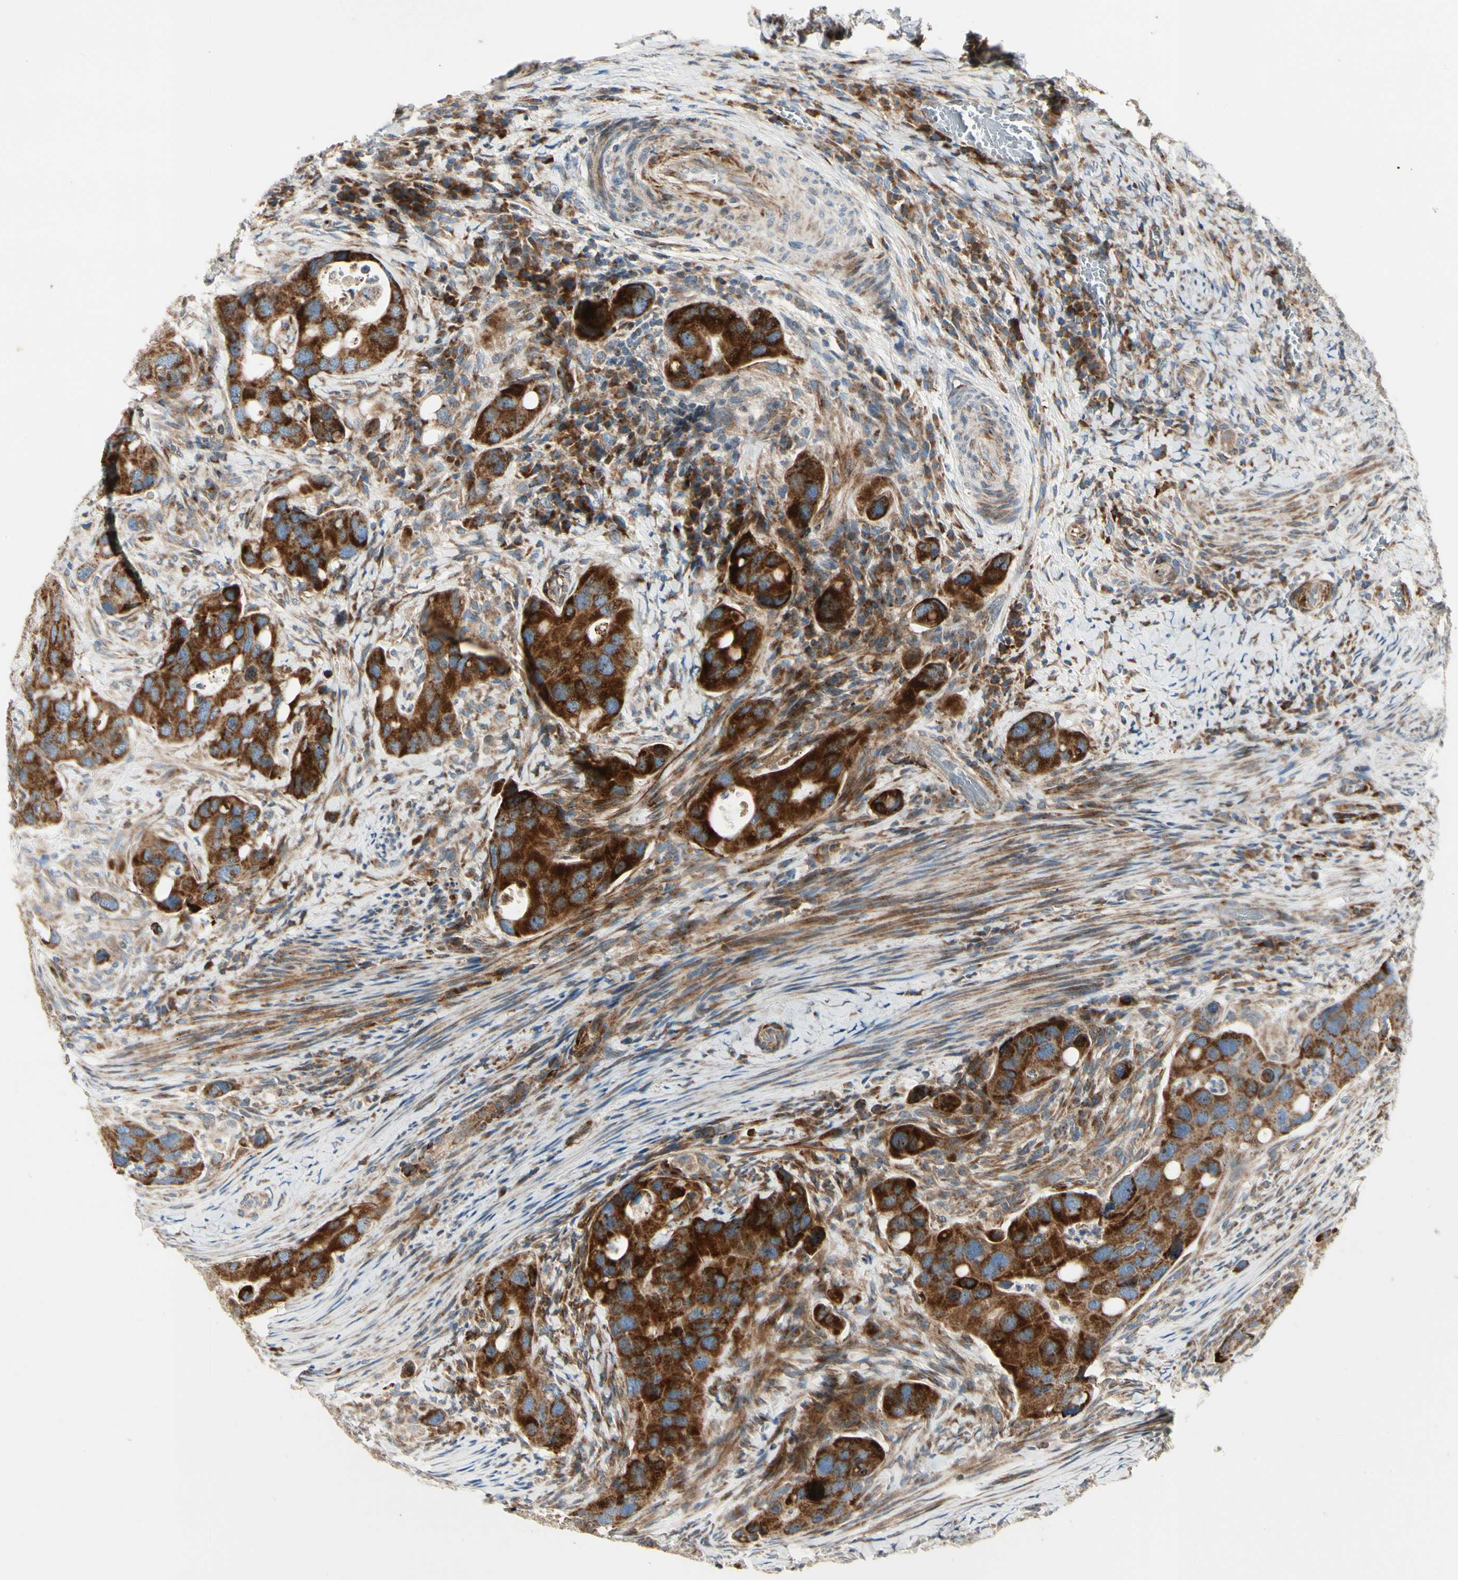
{"staining": {"intensity": "strong", "quantity": ">75%", "location": "cytoplasmic/membranous"}, "tissue": "colorectal cancer", "cell_type": "Tumor cells", "image_type": "cancer", "snomed": [{"axis": "morphology", "description": "Adenocarcinoma, NOS"}, {"axis": "topography", "description": "Rectum"}], "caption": "Human colorectal cancer stained with a protein marker reveals strong staining in tumor cells.", "gene": "MRPL9", "patient": {"sex": "female", "age": 57}}